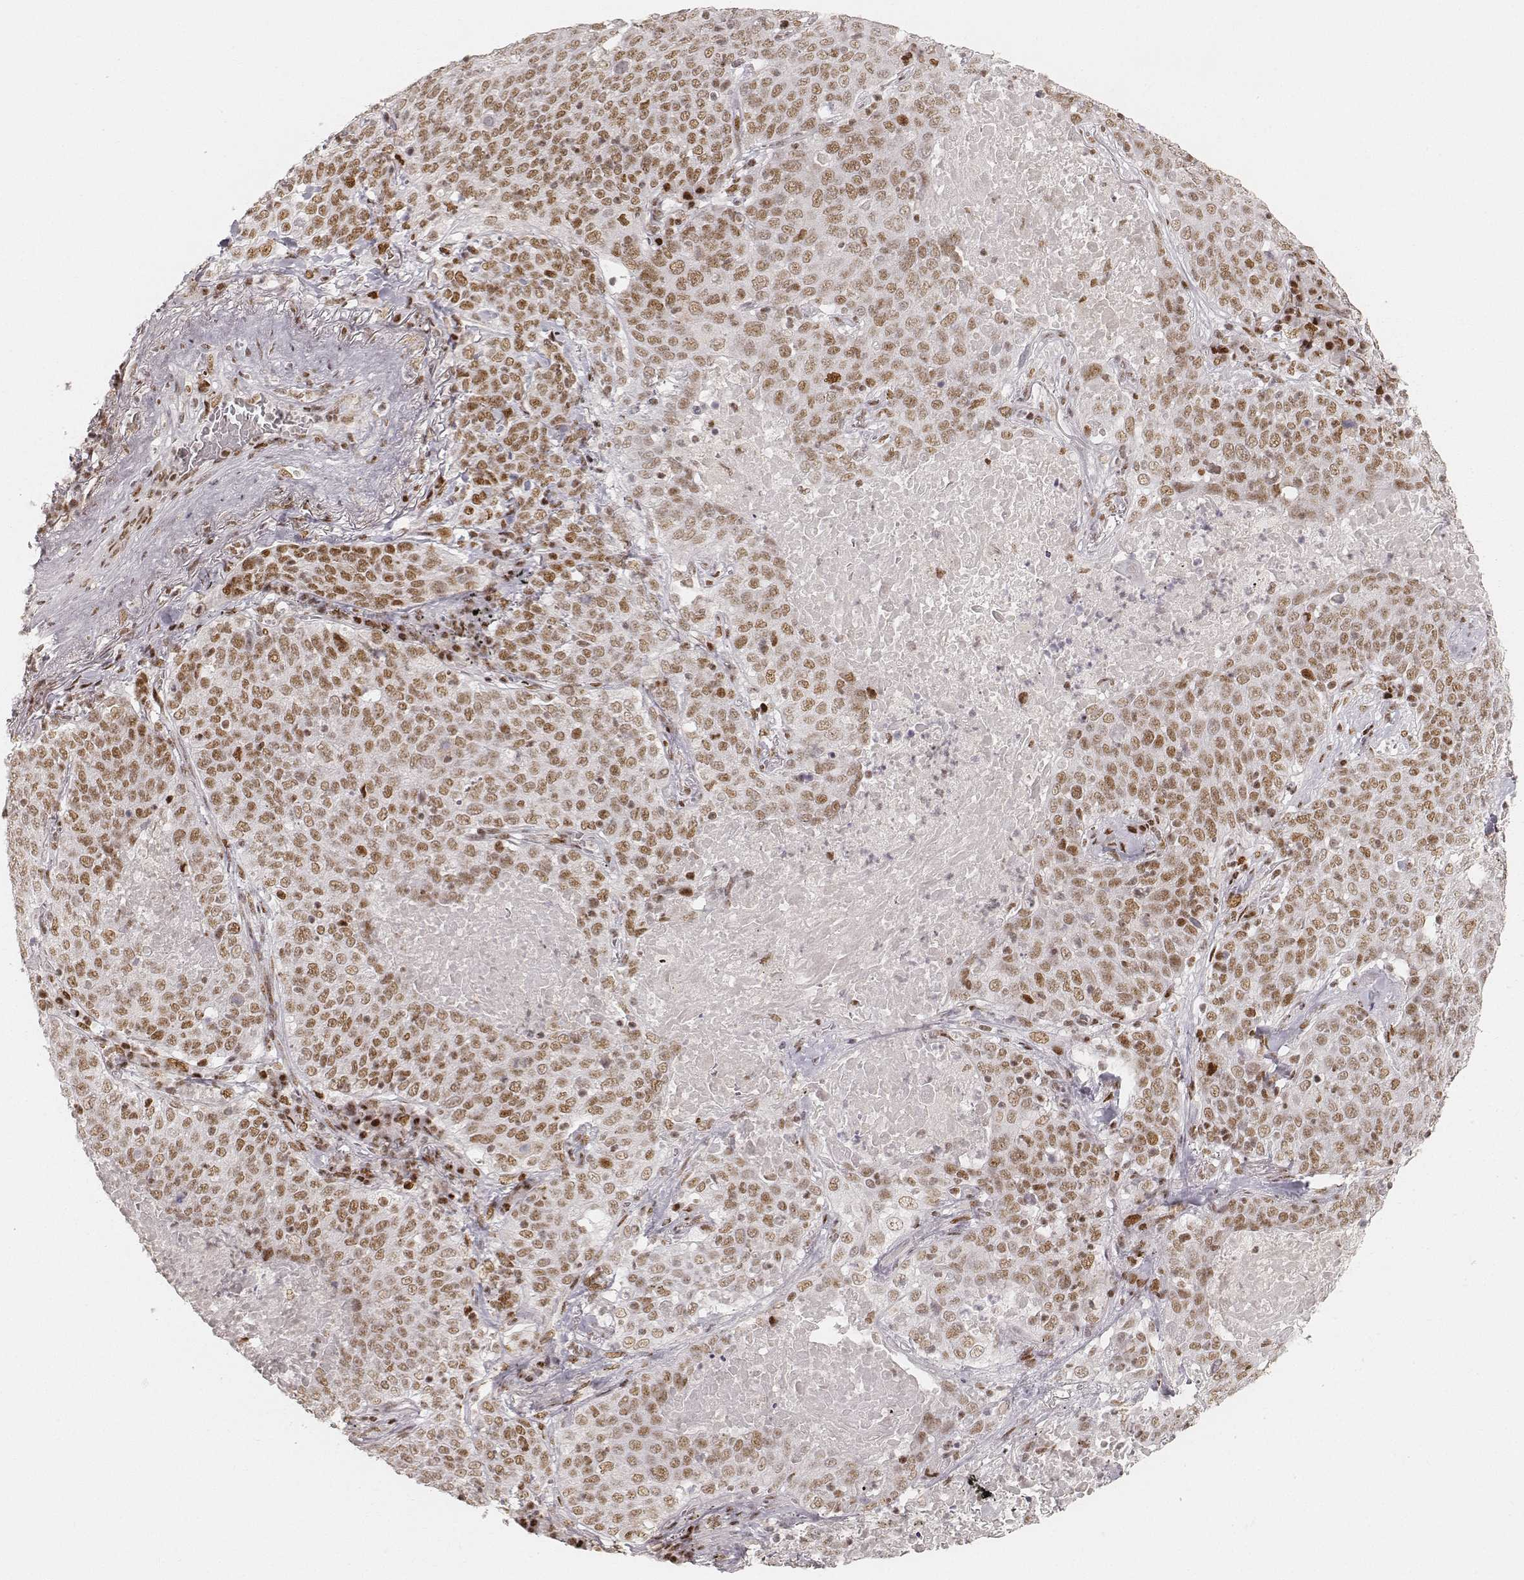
{"staining": {"intensity": "moderate", "quantity": ">75%", "location": "nuclear"}, "tissue": "lung cancer", "cell_type": "Tumor cells", "image_type": "cancer", "snomed": [{"axis": "morphology", "description": "Squamous cell carcinoma, NOS"}, {"axis": "topography", "description": "Lung"}], "caption": "Human lung cancer stained for a protein (brown) displays moderate nuclear positive staining in approximately >75% of tumor cells.", "gene": "HNRNPC", "patient": {"sex": "male", "age": 82}}